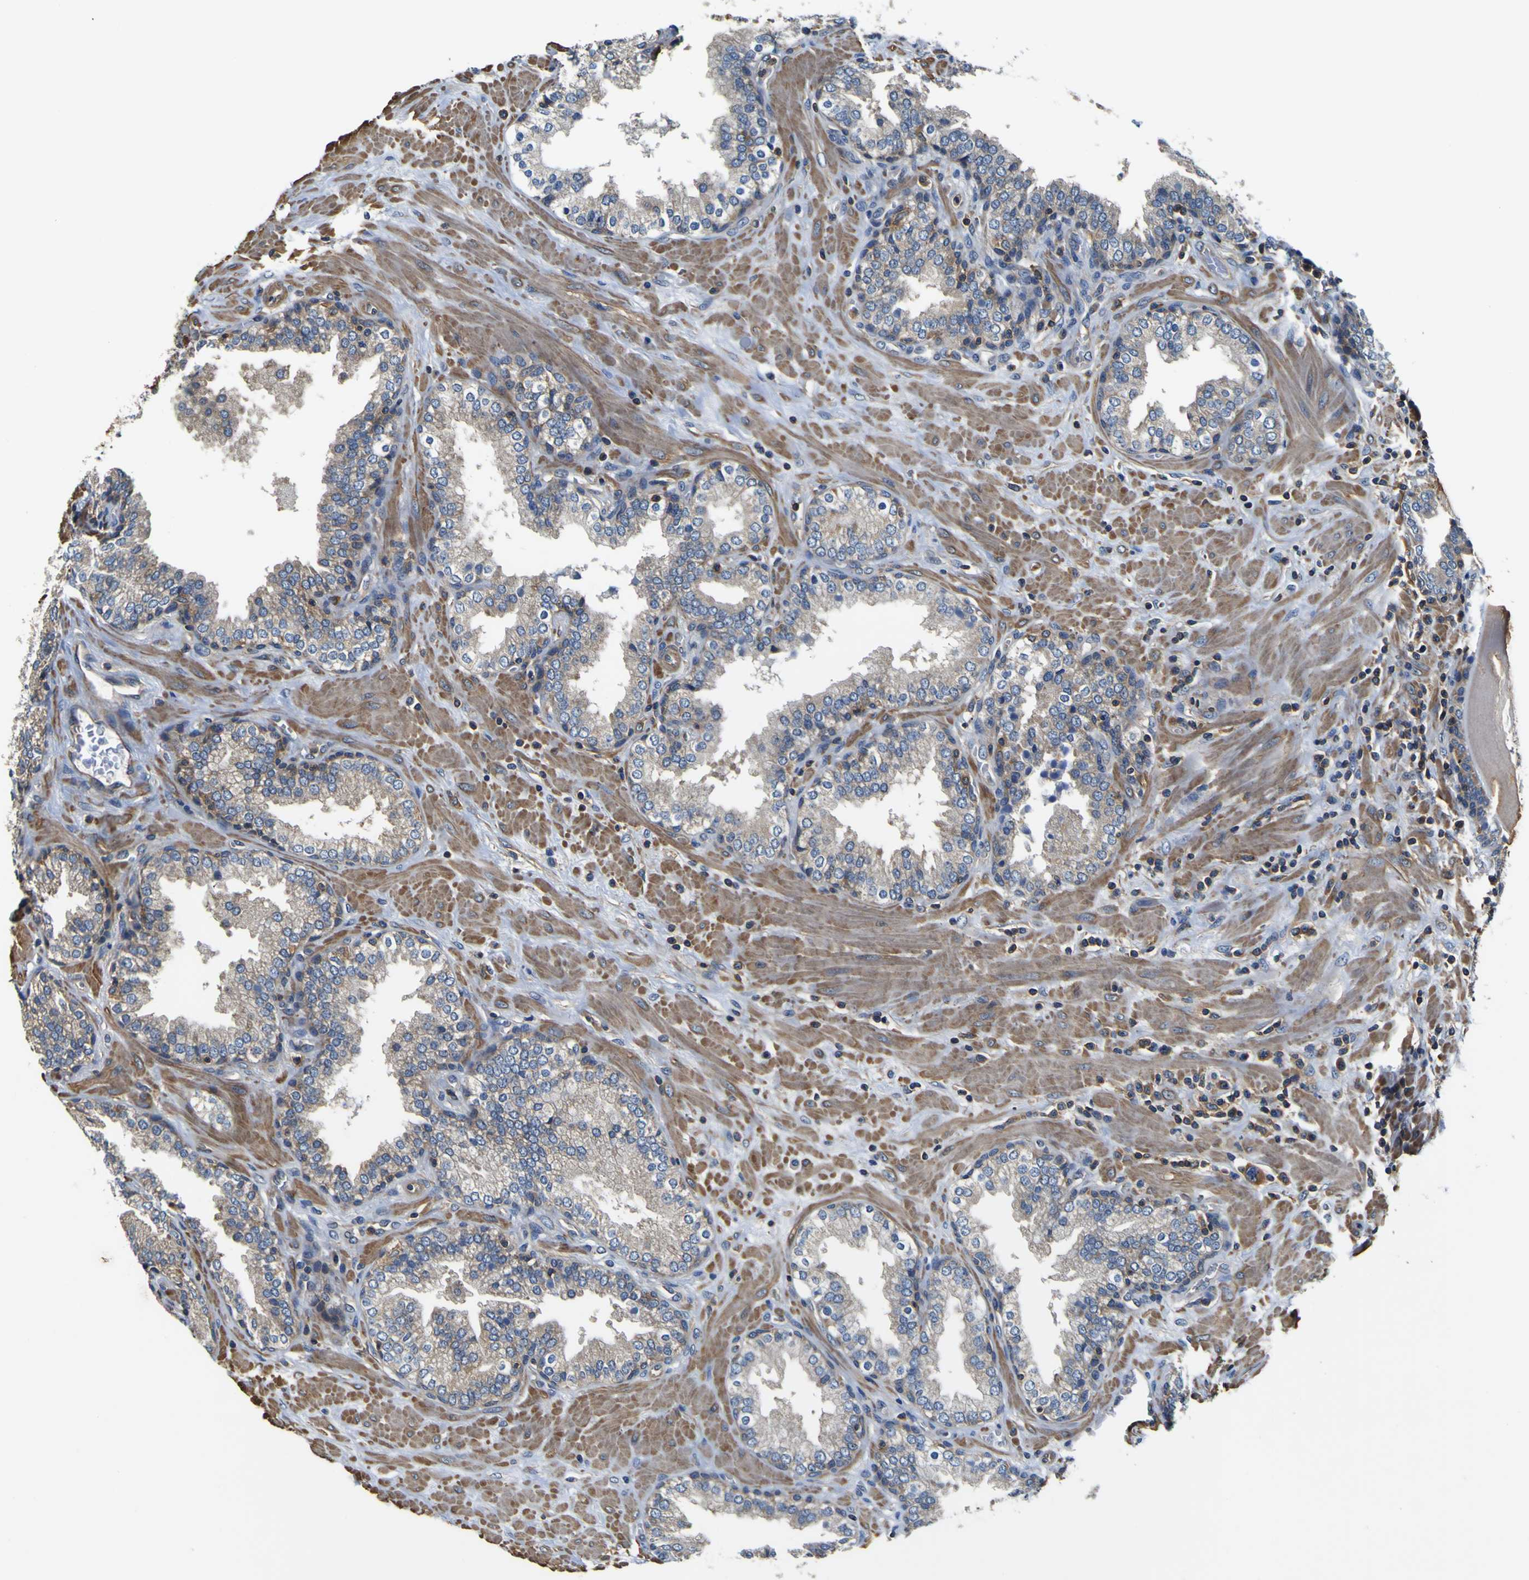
{"staining": {"intensity": "weak", "quantity": "25%-75%", "location": "cytoplasmic/membranous"}, "tissue": "prostate", "cell_type": "Glandular cells", "image_type": "normal", "snomed": [{"axis": "morphology", "description": "Normal tissue, NOS"}, {"axis": "topography", "description": "Prostate"}], "caption": "Immunohistochemistry (IHC) (DAB) staining of normal prostate shows weak cytoplasmic/membranous protein expression in about 25%-75% of glandular cells.", "gene": "CNR2", "patient": {"sex": "male", "age": 51}}